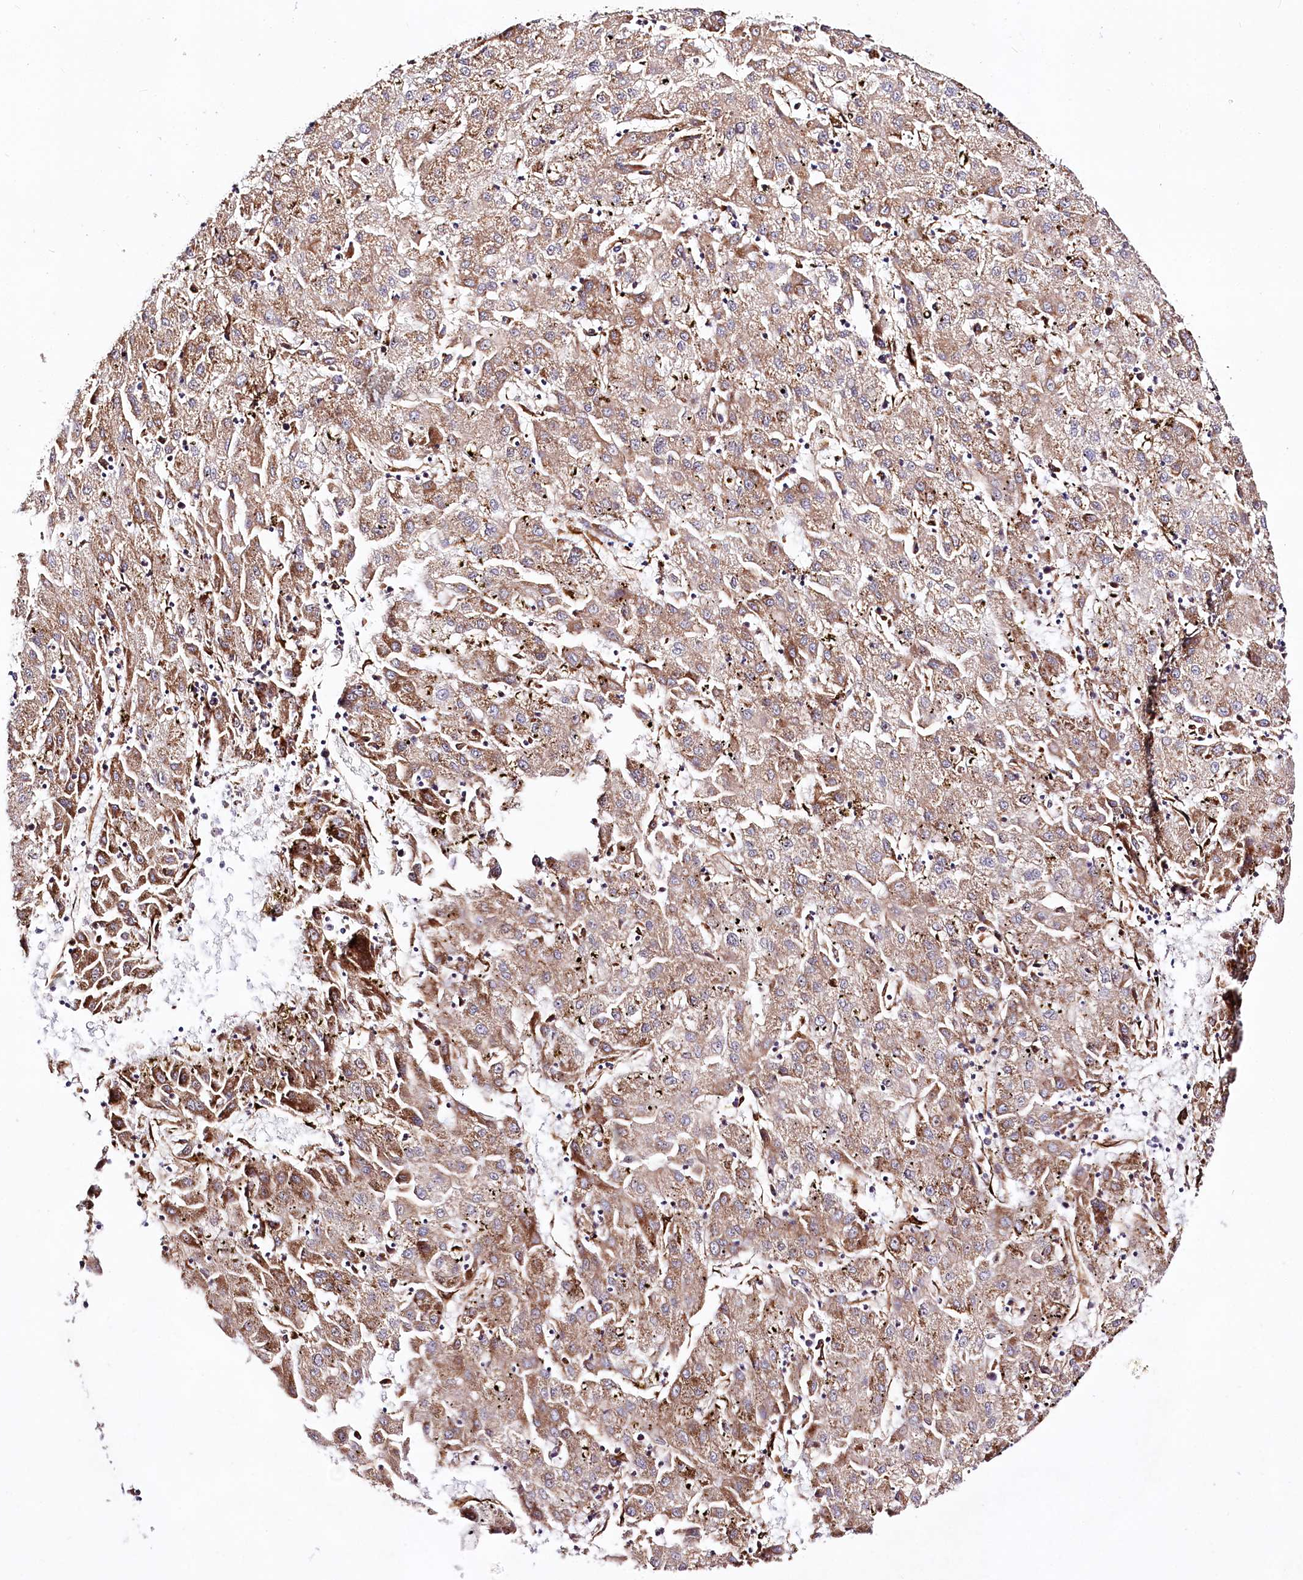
{"staining": {"intensity": "moderate", "quantity": ">75%", "location": "cytoplasmic/membranous"}, "tissue": "liver cancer", "cell_type": "Tumor cells", "image_type": "cancer", "snomed": [{"axis": "morphology", "description": "Carcinoma, Hepatocellular, NOS"}, {"axis": "topography", "description": "Liver"}], "caption": "Liver cancer (hepatocellular carcinoma) stained for a protein (brown) exhibits moderate cytoplasmic/membranous positive staining in approximately >75% of tumor cells.", "gene": "WWC1", "patient": {"sex": "male", "age": 72}}